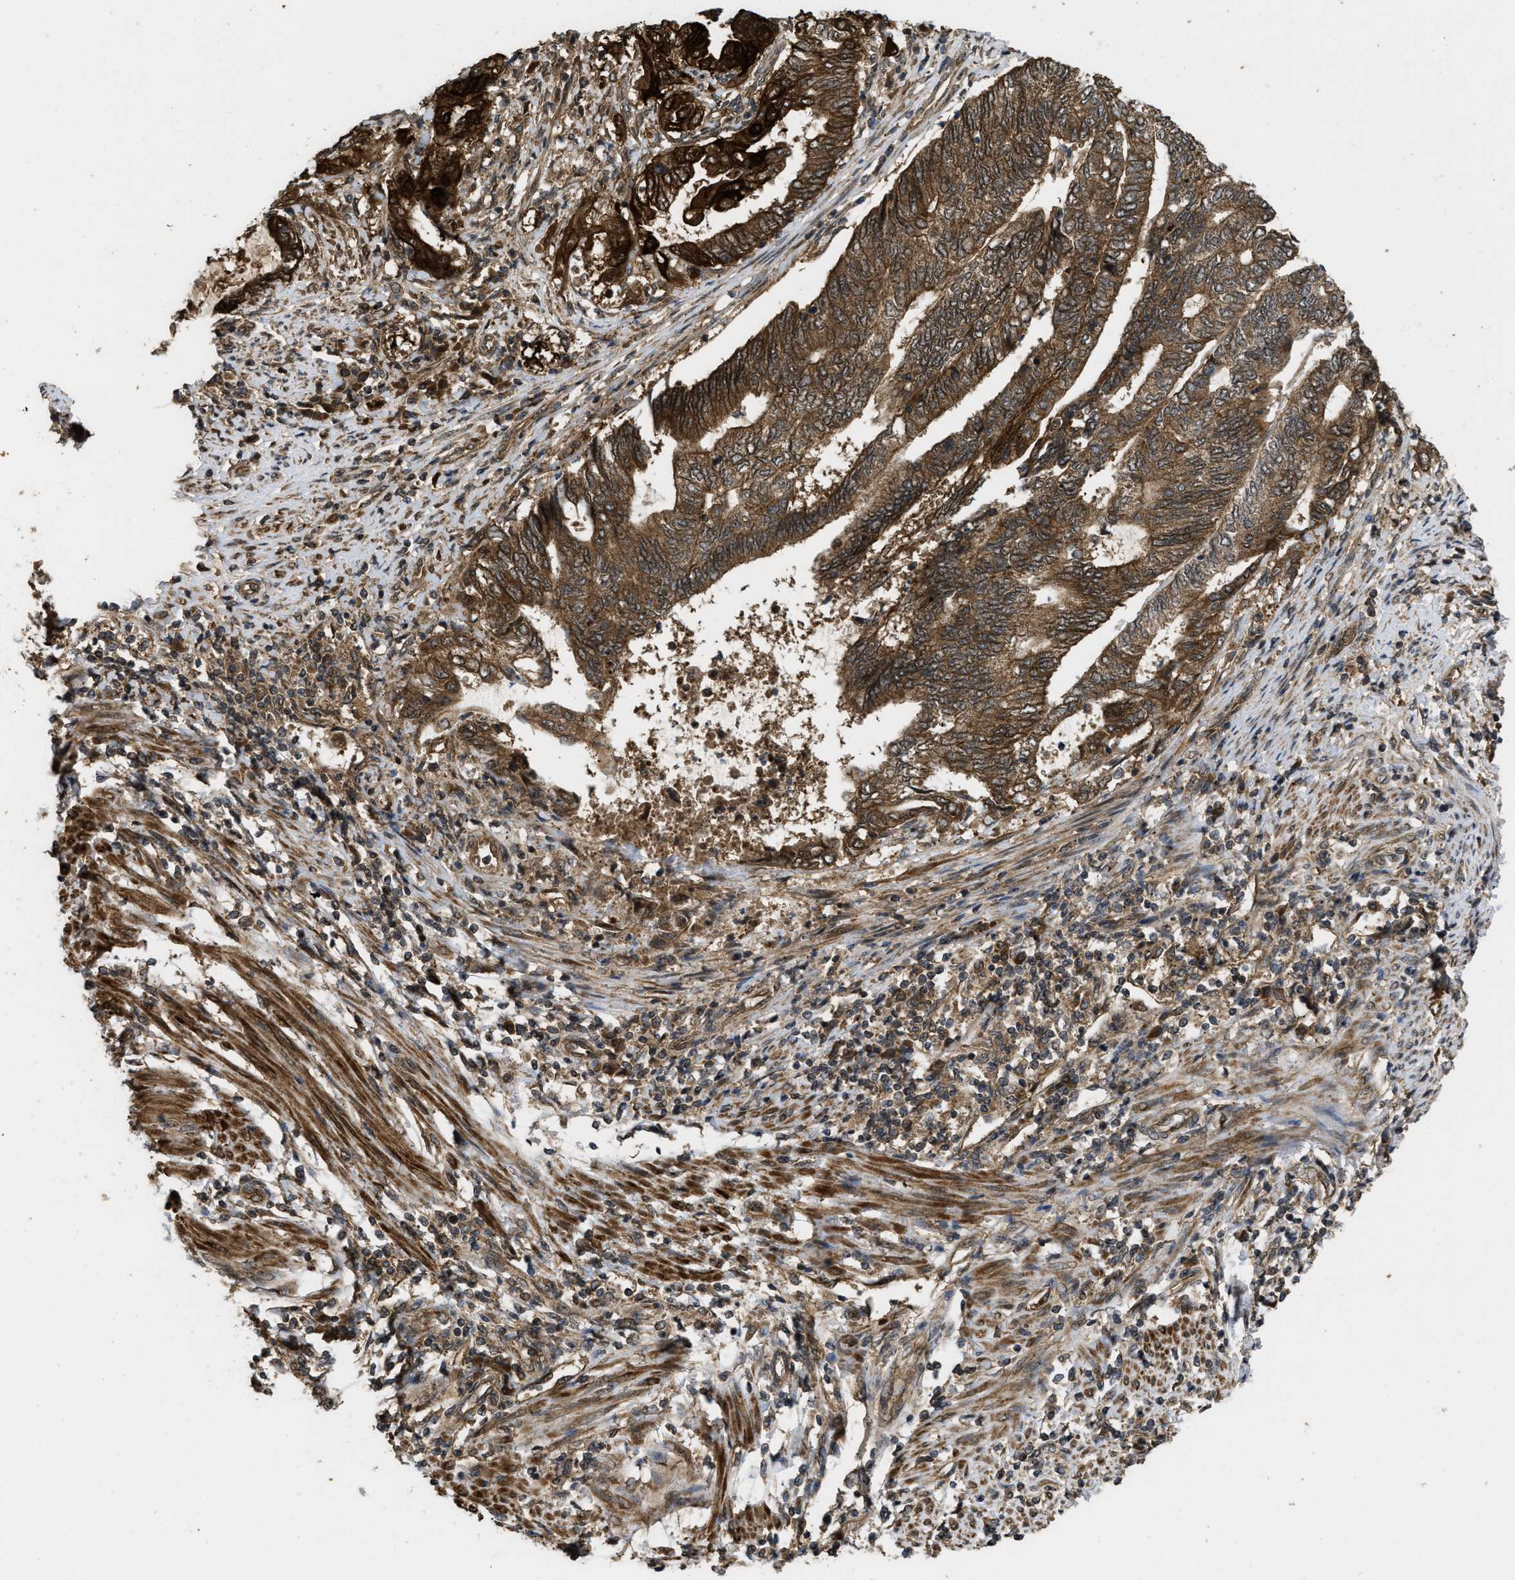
{"staining": {"intensity": "strong", "quantity": ">75%", "location": "cytoplasmic/membranous"}, "tissue": "endometrial cancer", "cell_type": "Tumor cells", "image_type": "cancer", "snomed": [{"axis": "morphology", "description": "Adenocarcinoma, NOS"}, {"axis": "topography", "description": "Uterus"}, {"axis": "topography", "description": "Endometrium"}], "caption": "Endometrial cancer stained with DAB (3,3'-diaminobenzidine) immunohistochemistry (IHC) reveals high levels of strong cytoplasmic/membranous positivity in about >75% of tumor cells.", "gene": "FZD6", "patient": {"sex": "female", "age": 70}}